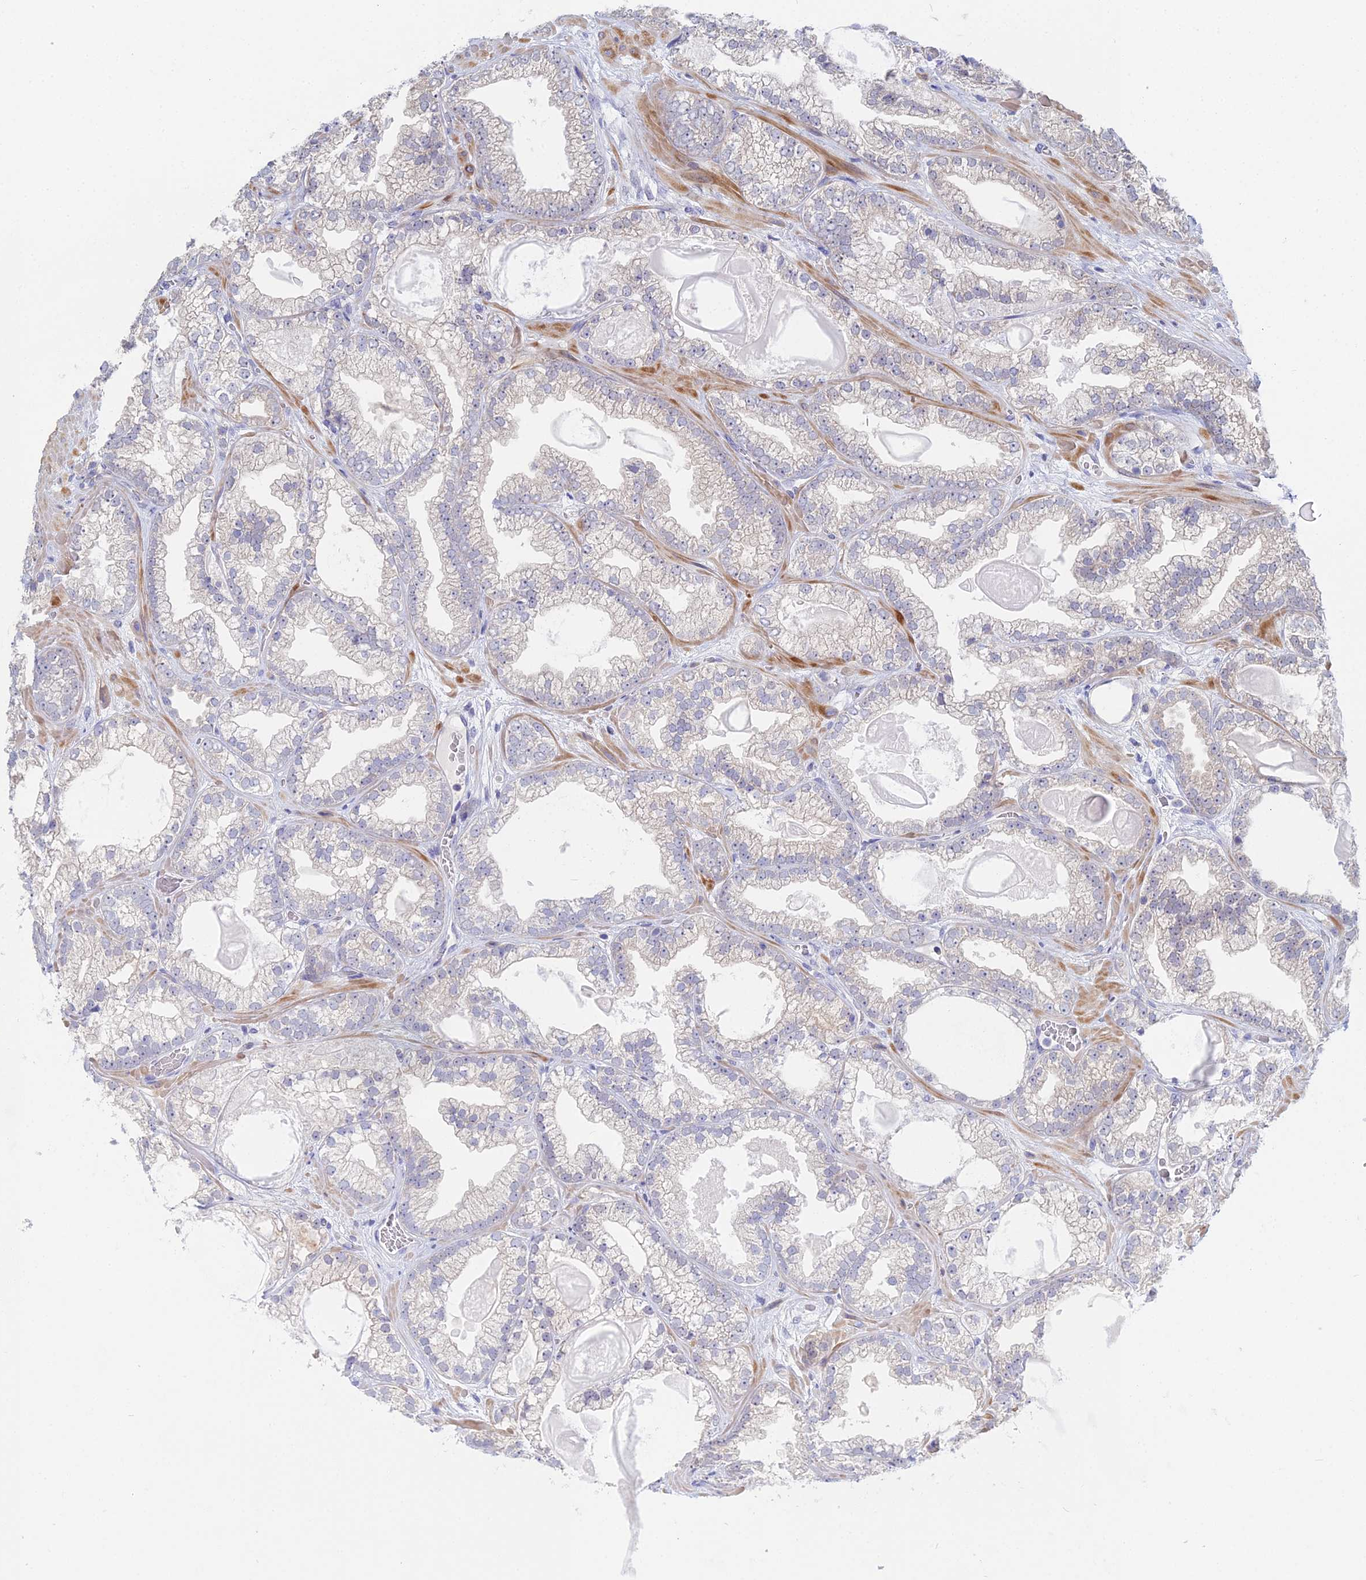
{"staining": {"intensity": "negative", "quantity": "none", "location": "none"}, "tissue": "prostate cancer", "cell_type": "Tumor cells", "image_type": "cancer", "snomed": [{"axis": "morphology", "description": "Adenocarcinoma, Low grade"}, {"axis": "topography", "description": "Prostate"}], "caption": "Tumor cells are negative for protein expression in human prostate cancer.", "gene": "DNAH14", "patient": {"sex": "male", "age": 57}}